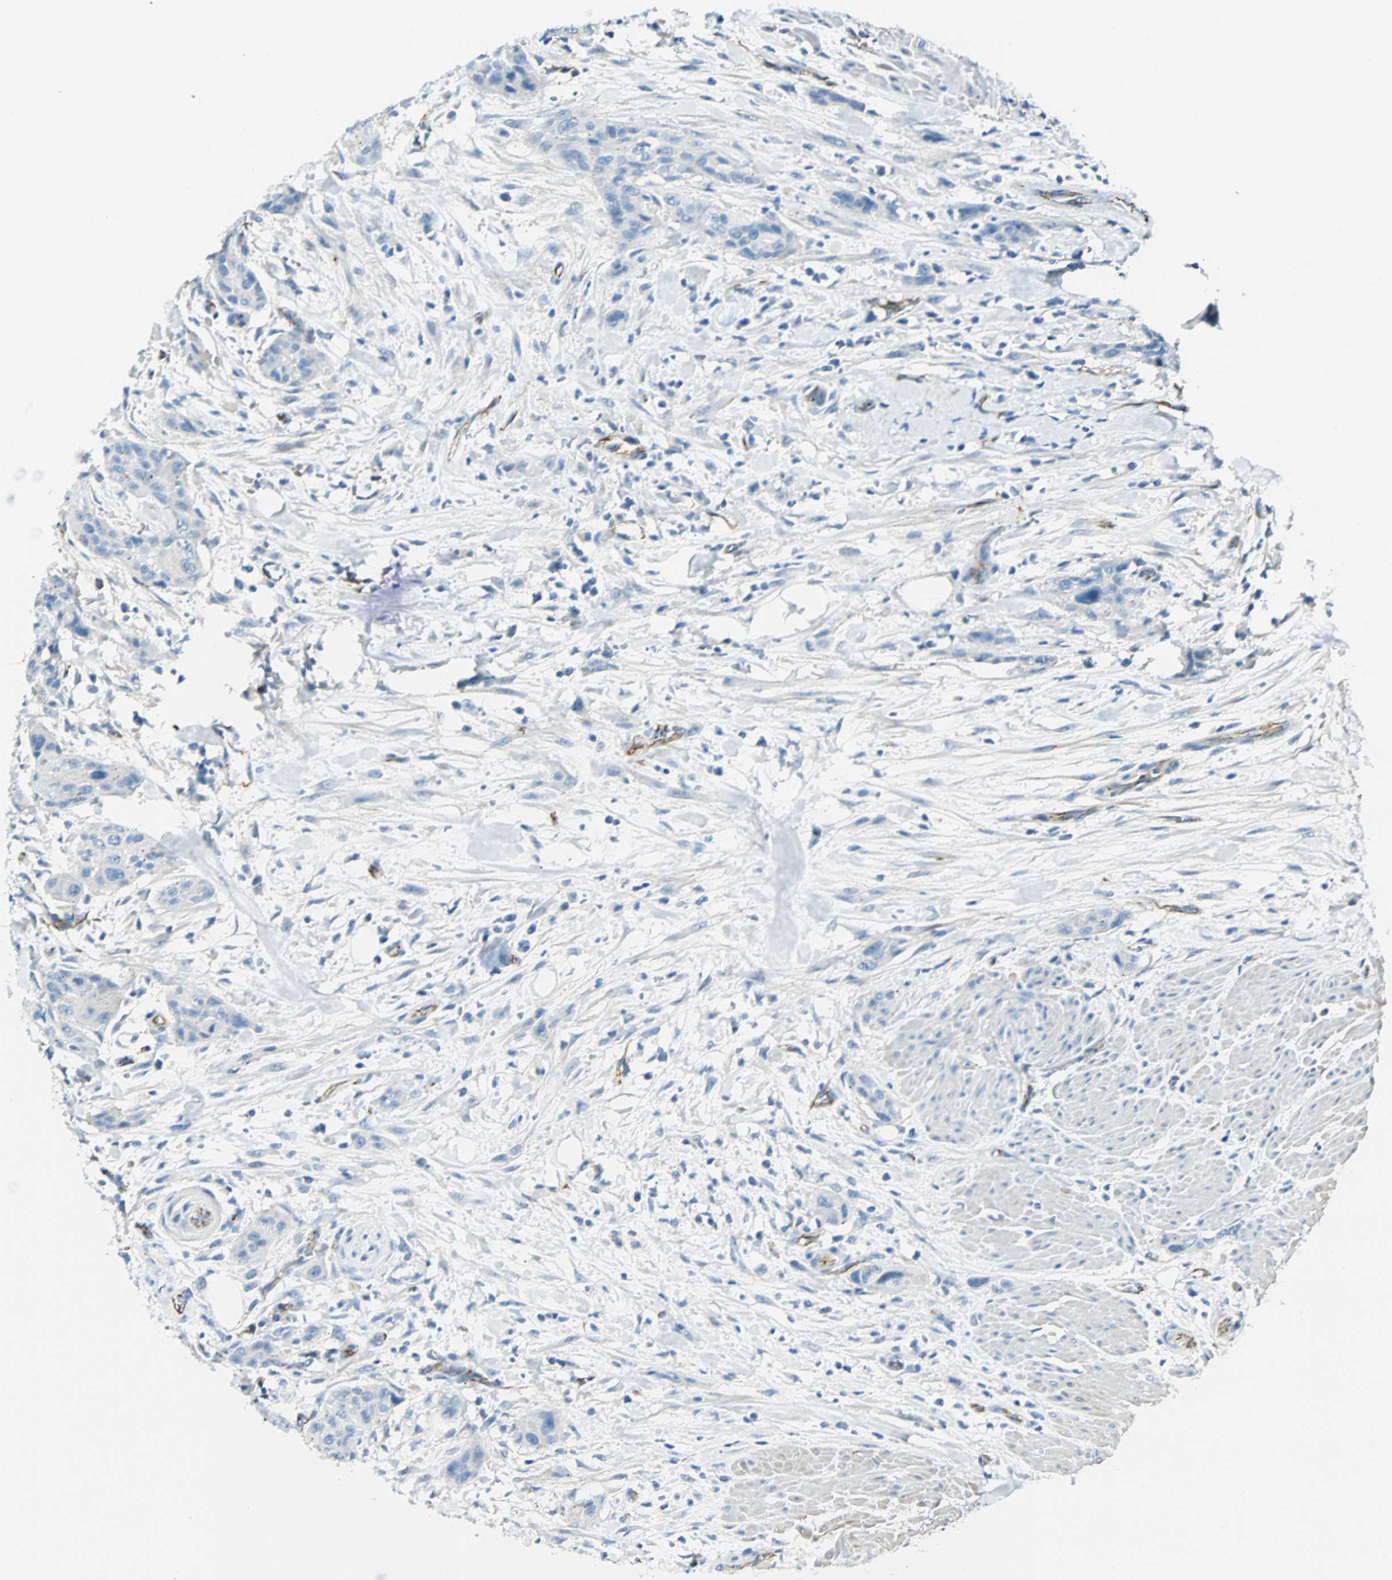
{"staining": {"intensity": "negative", "quantity": "none", "location": "none"}, "tissue": "urothelial cancer", "cell_type": "Tumor cells", "image_type": "cancer", "snomed": [{"axis": "morphology", "description": "Urothelial carcinoma, High grade"}, {"axis": "topography", "description": "Urinary bladder"}], "caption": "An image of human urothelial carcinoma (high-grade) is negative for staining in tumor cells. (Immunohistochemistry (ihc), brightfield microscopy, high magnification).", "gene": "VPS9D1", "patient": {"sex": "male", "age": 35}}